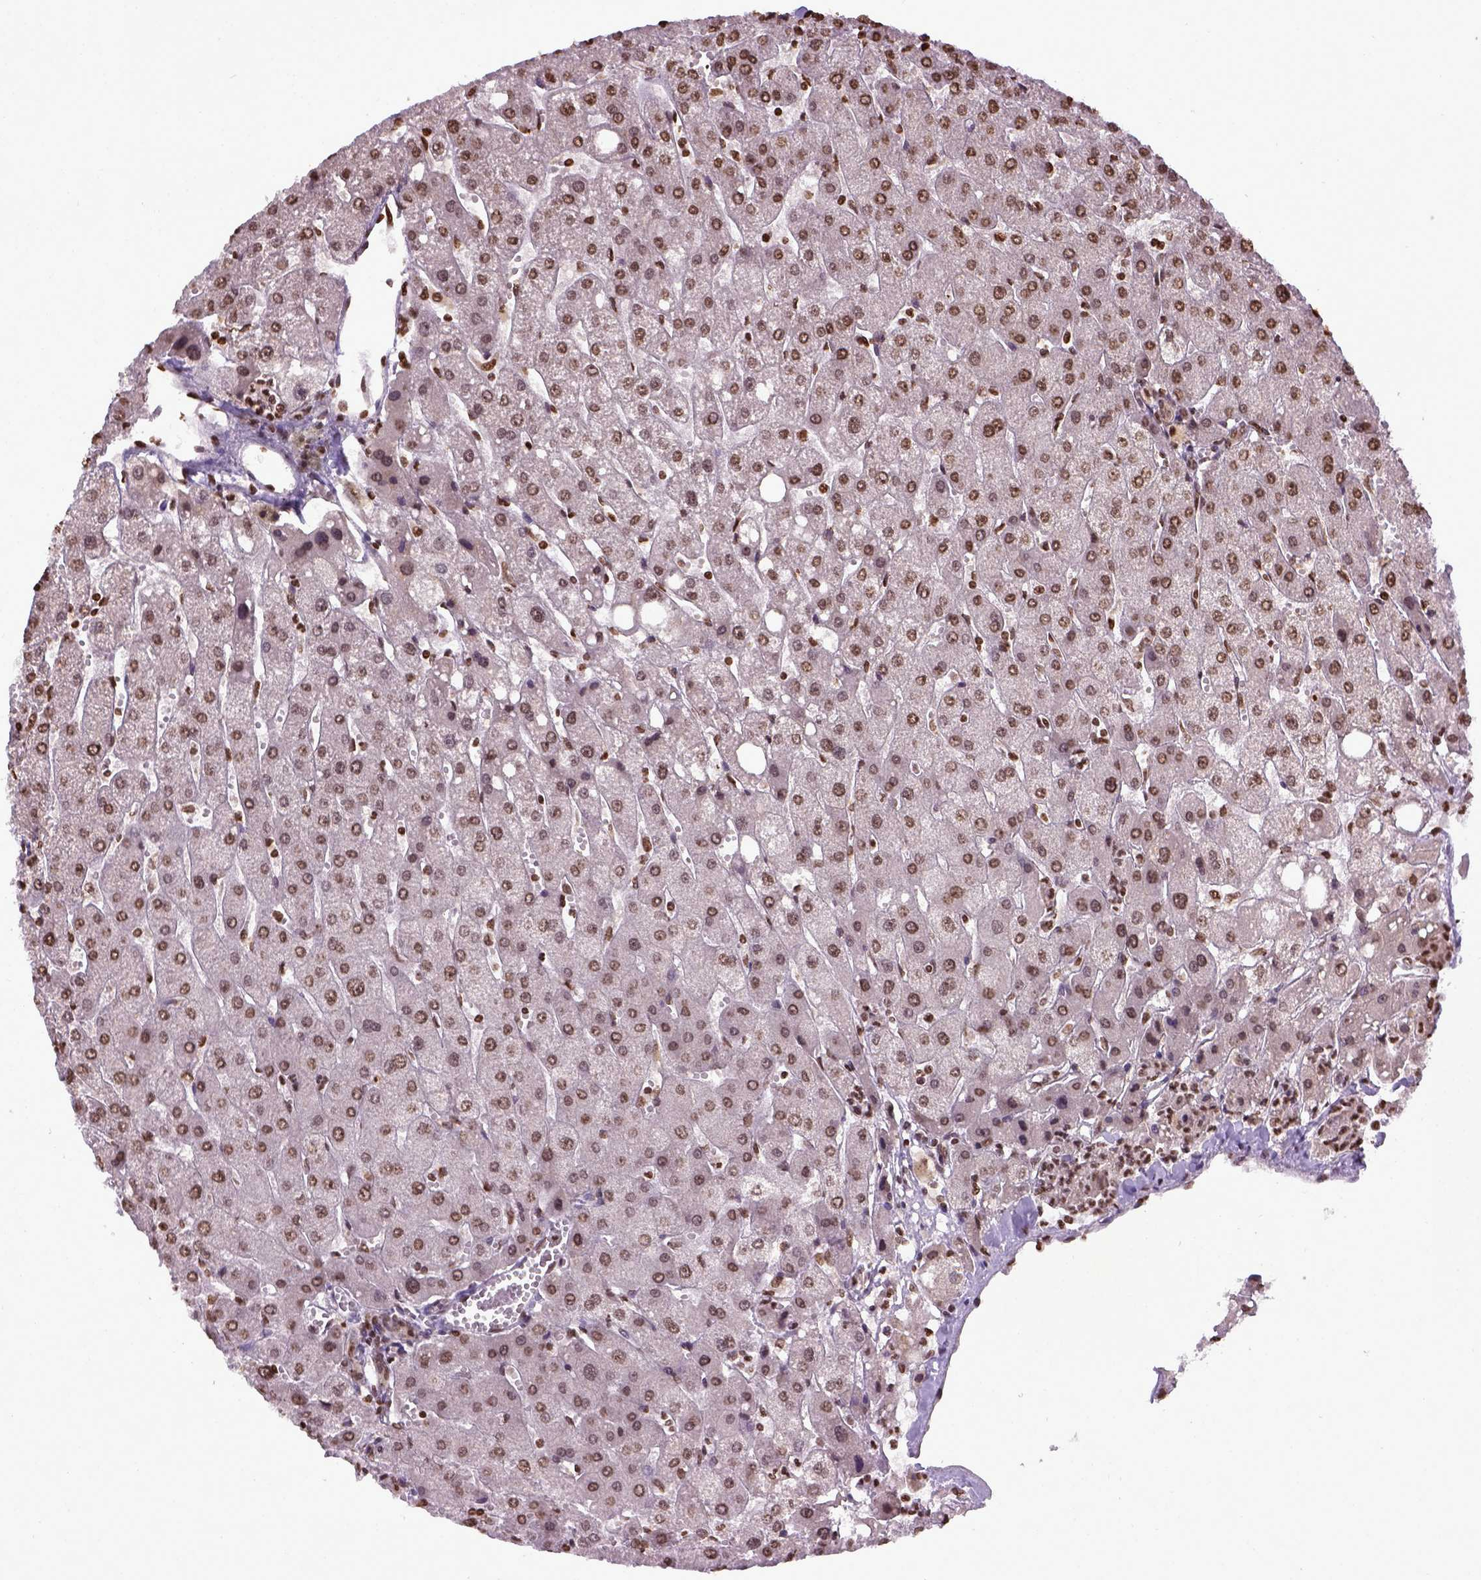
{"staining": {"intensity": "moderate", "quantity": ">75%", "location": "nuclear"}, "tissue": "liver", "cell_type": "Cholangiocytes", "image_type": "normal", "snomed": [{"axis": "morphology", "description": "Normal tissue, NOS"}, {"axis": "topography", "description": "Liver"}], "caption": "IHC histopathology image of unremarkable liver: human liver stained using immunohistochemistry (IHC) reveals medium levels of moderate protein expression localized specifically in the nuclear of cholangiocytes, appearing as a nuclear brown color.", "gene": "ZNF75D", "patient": {"sex": "male", "age": 67}}